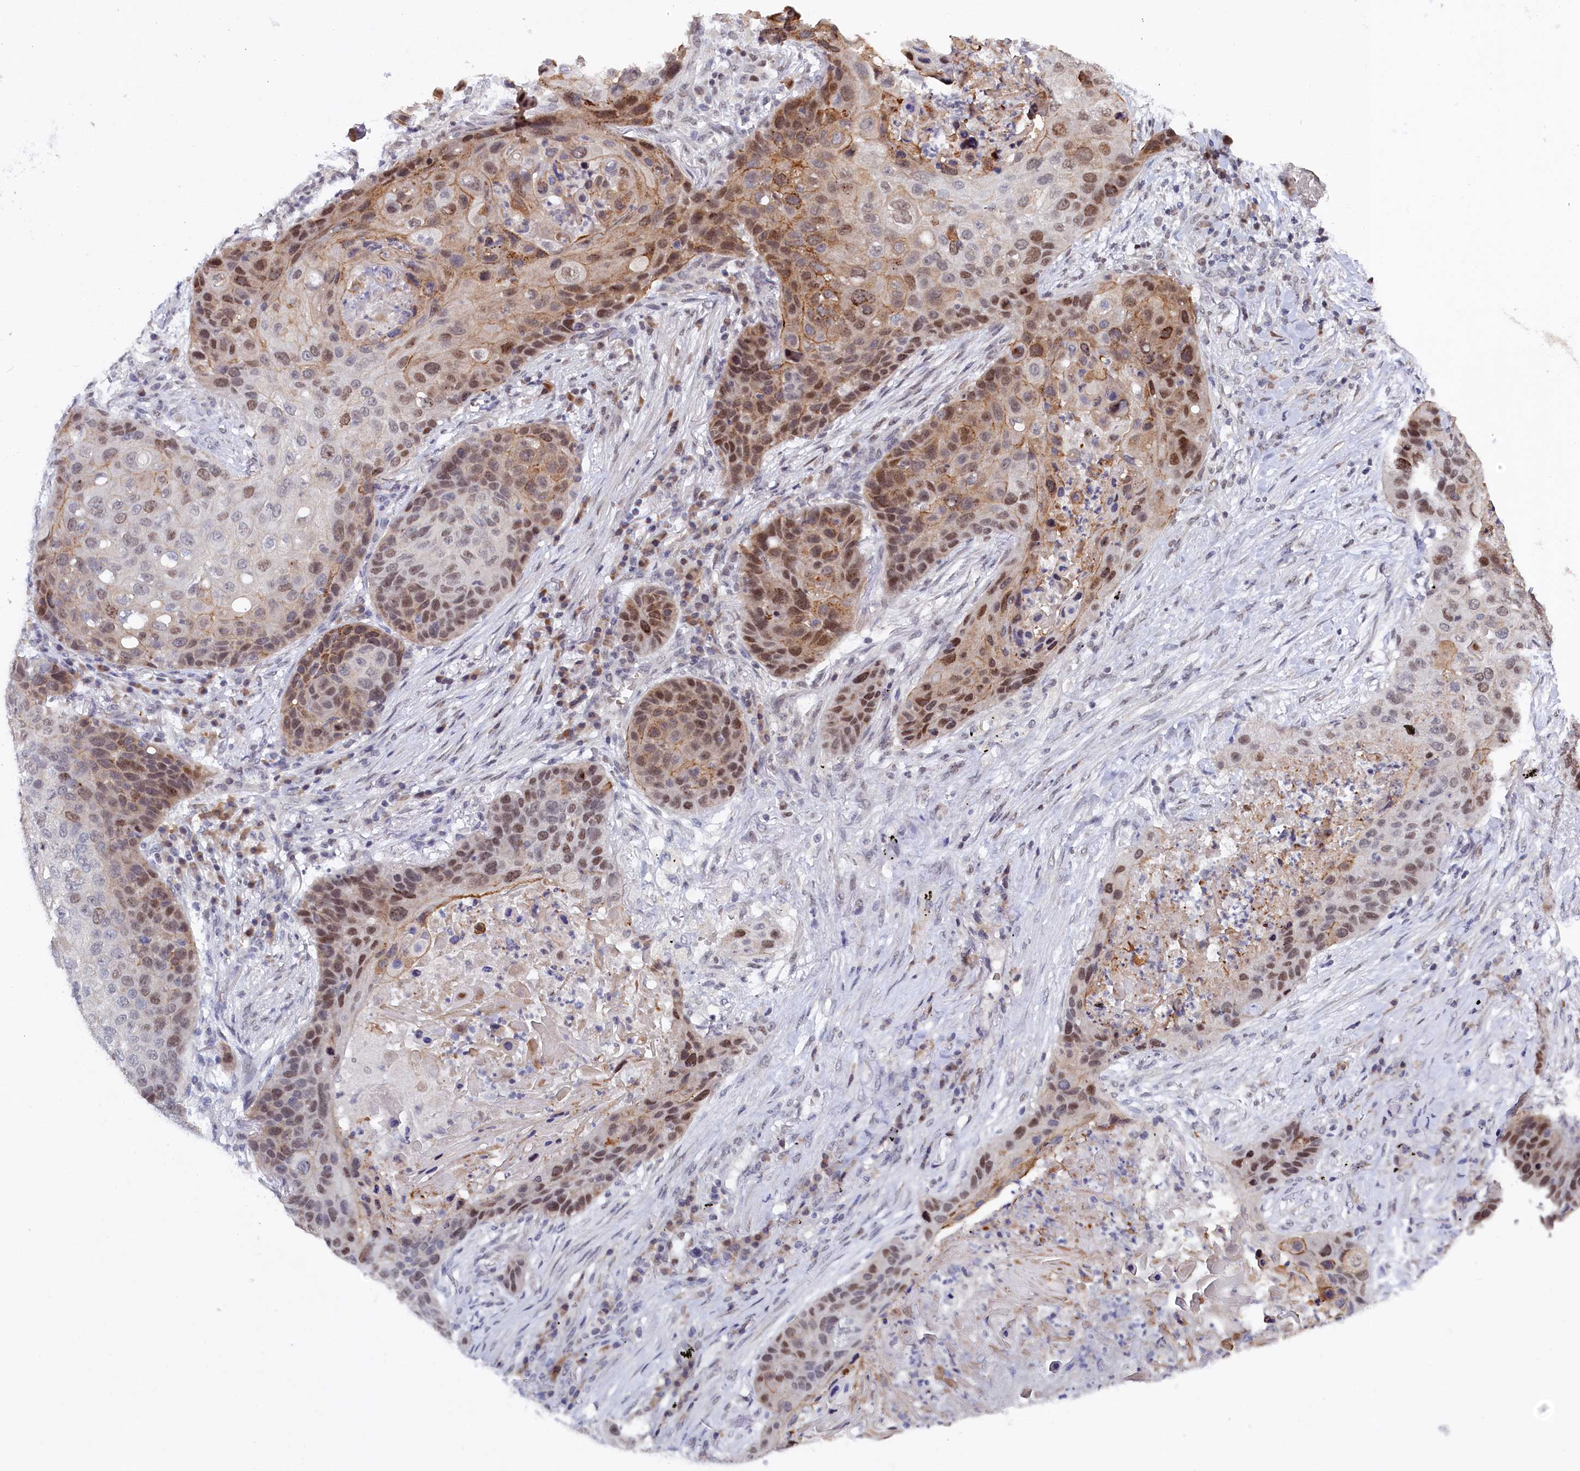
{"staining": {"intensity": "moderate", "quantity": "25%-75%", "location": "cytoplasmic/membranous,nuclear"}, "tissue": "lung cancer", "cell_type": "Tumor cells", "image_type": "cancer", "snomed": [{"axis": "morphology", "description": "Squamous cell carcinoma, NOS"}, {"axis": "topography", "description": "Lung"}], "caption": "The image reveals immunohistochemical staining of lung cancer. There is moderate cytoplasmic/membranous and nuclear staining is appreciated in approximately 25%-75% of tumor cells.", "gene": "TIGD4", "patient": {"sex": "female", "age": 63}}